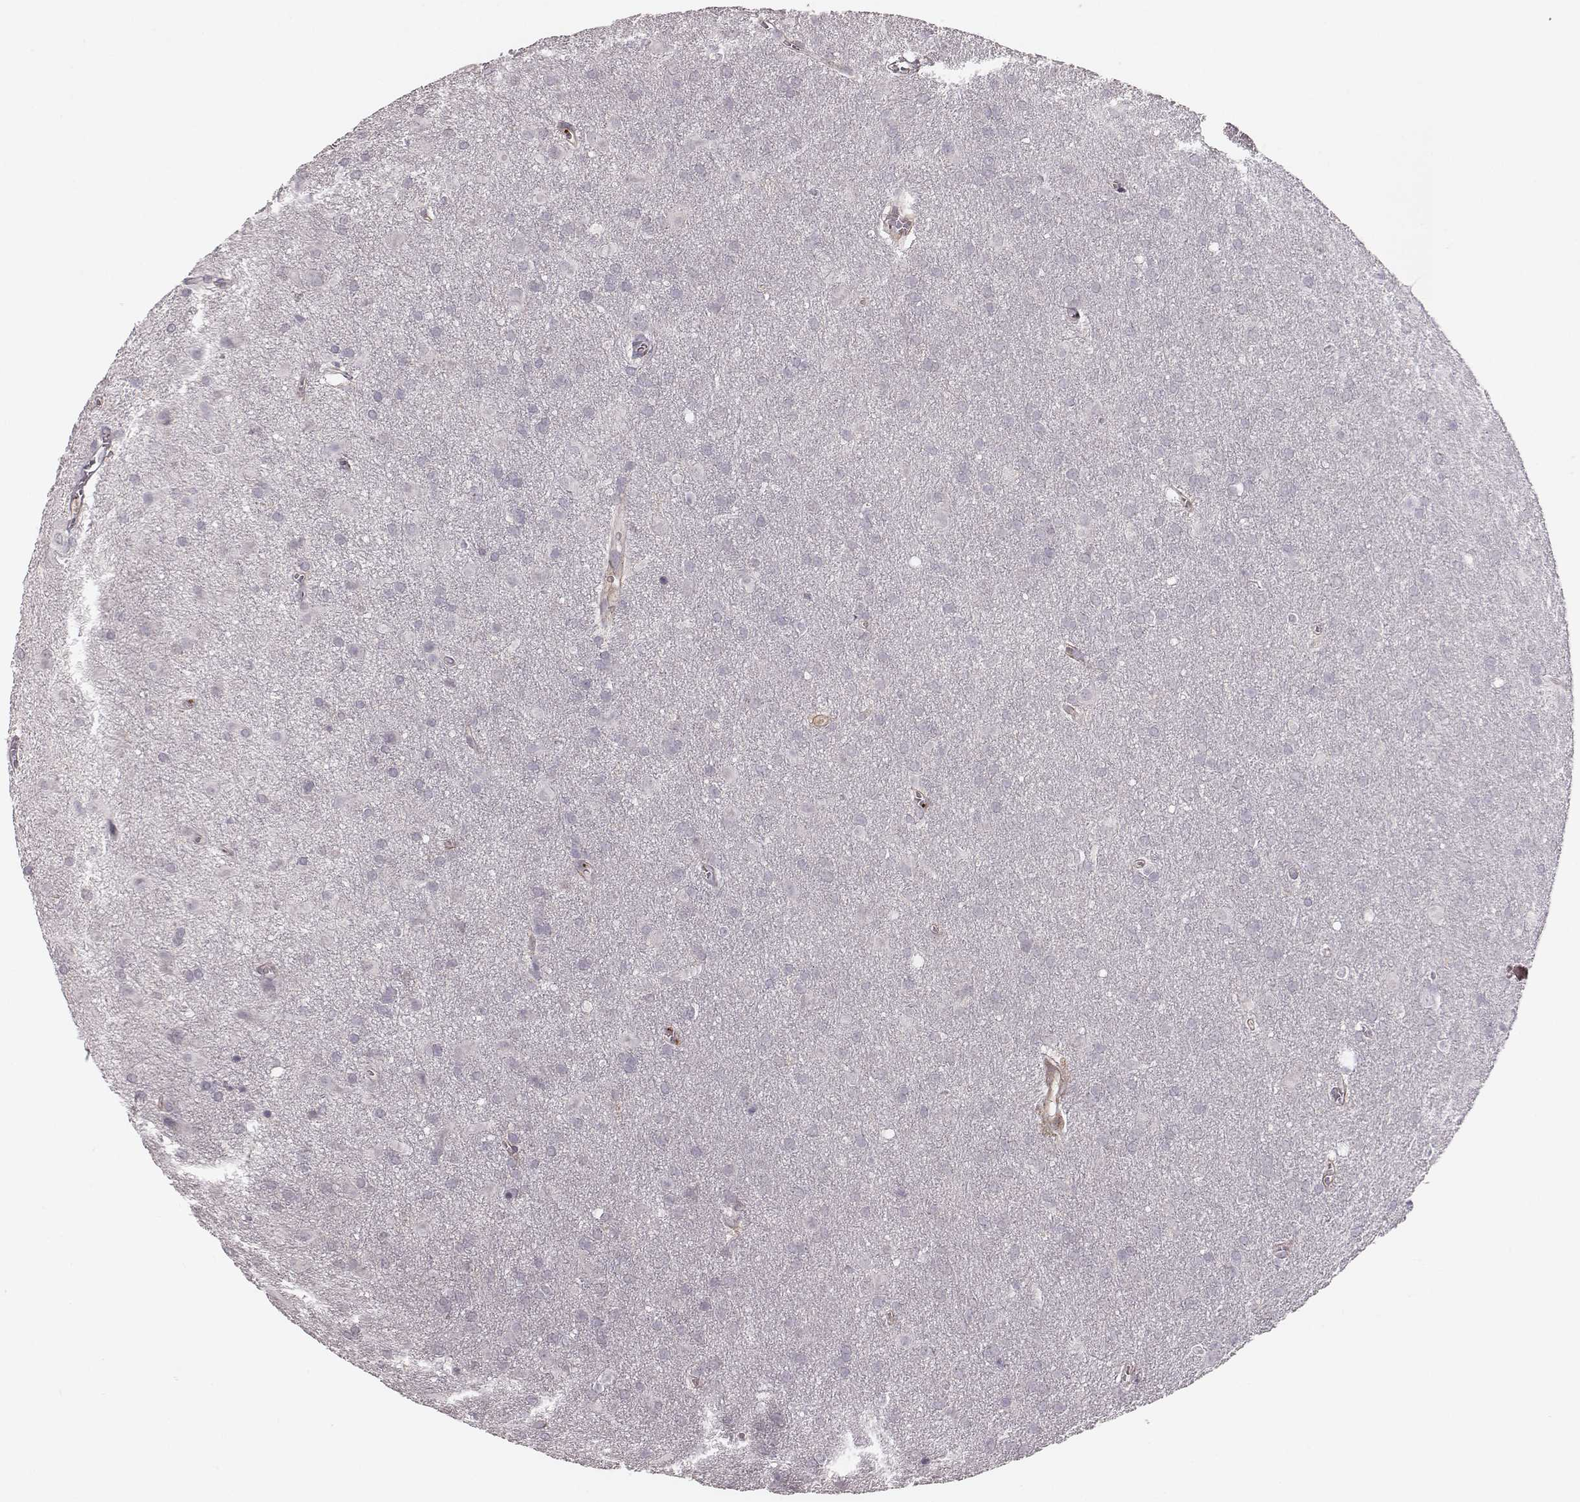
{"staining": {"intensity": "negative", "quantity": "none", "location": "none"}, "tissue": "glioma", "cell_type": "Tumor cells", "image_type": "cancer", "snomed": [{"axis": "morphology", "description": "Glioma, malignant, Low grade"}, {"axis": "topography", "description": "Brain"}], "caption": "Tumor cells show no significant protein positivity in glioma.", "gene": "ZYX", "patient": {"sex": "male", "age": 58}}